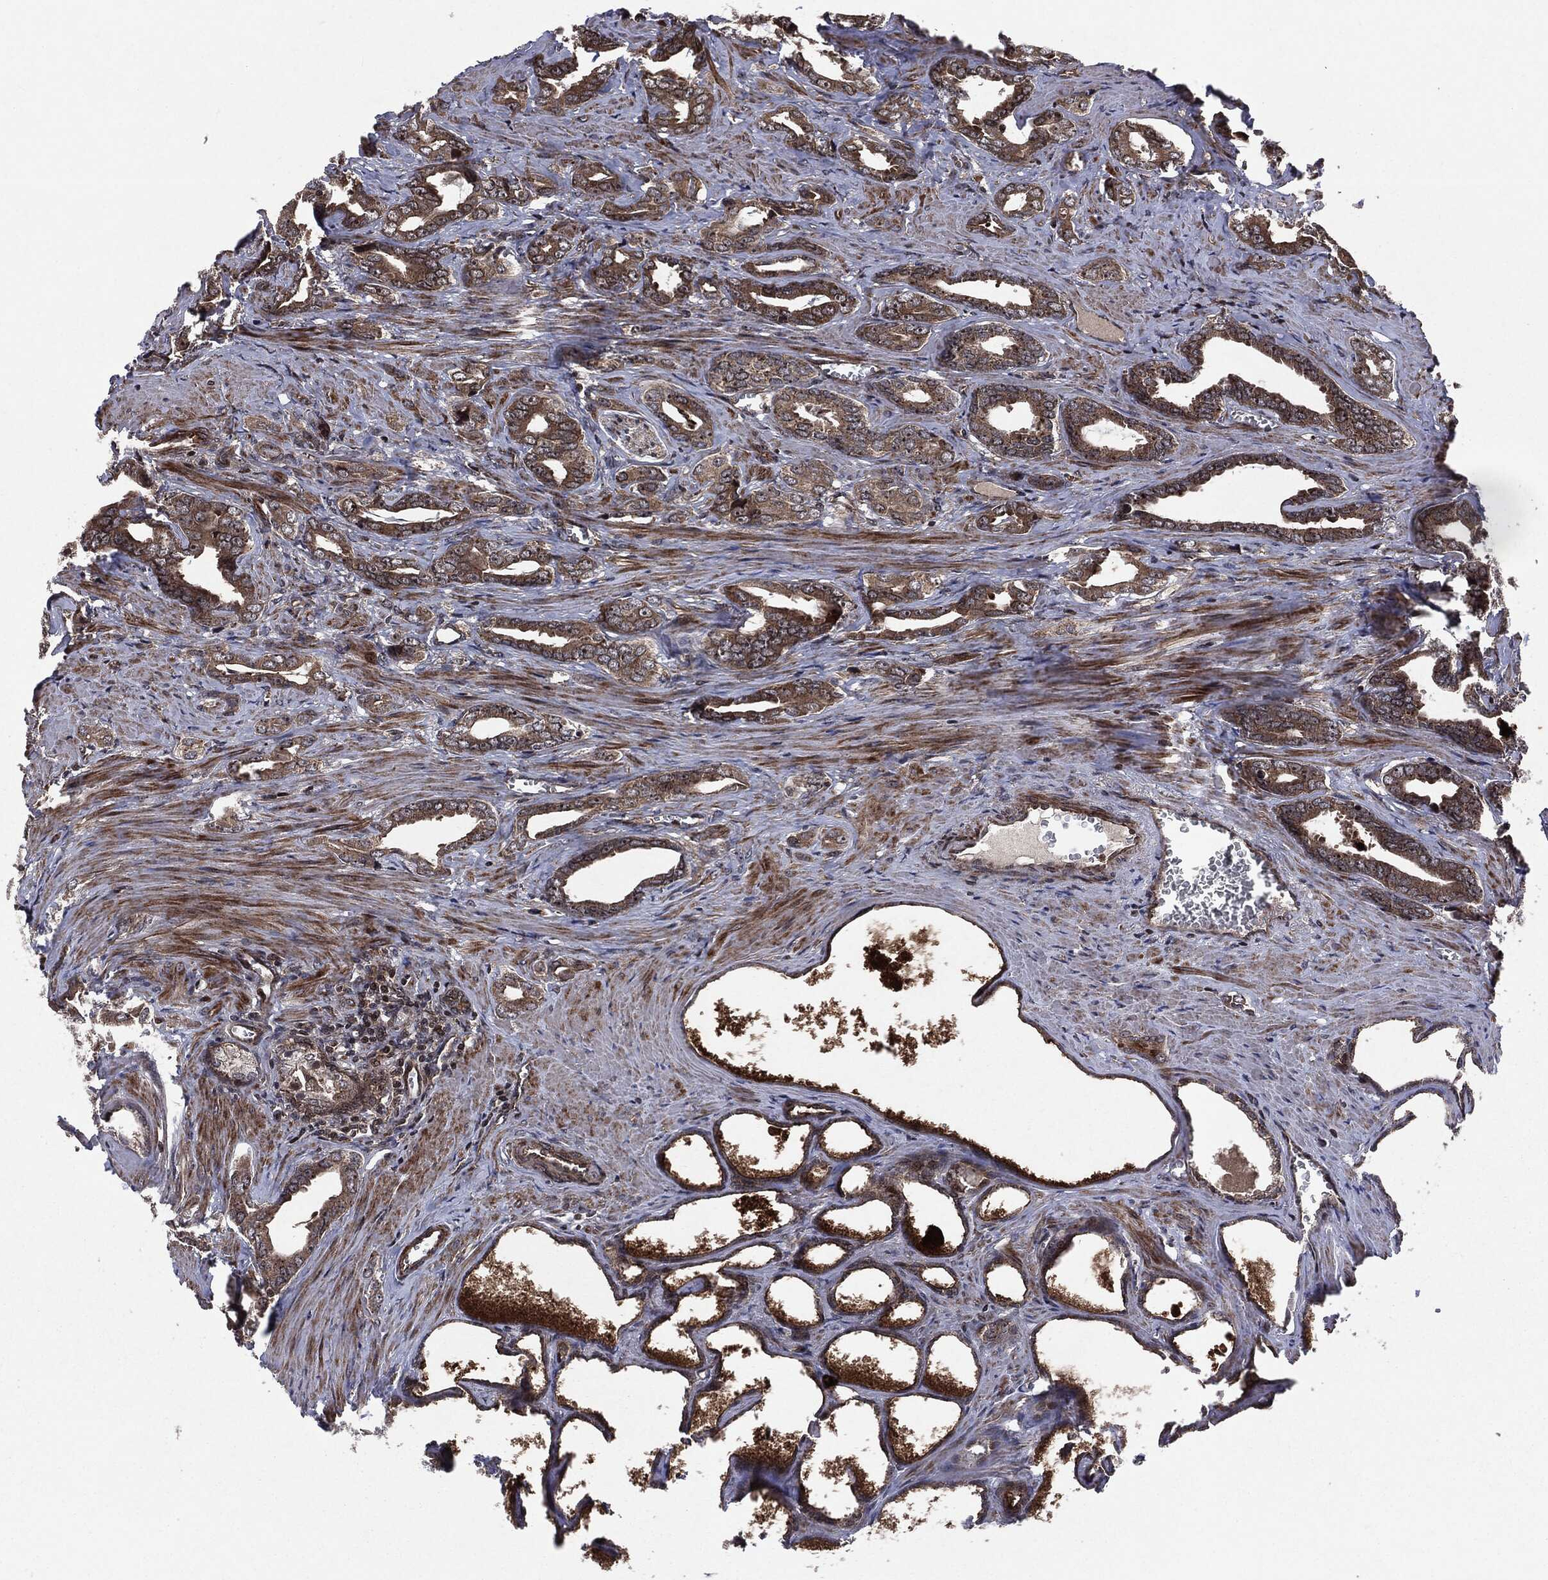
{"staining": {"intensity": "moderate", "quantity": ">75%", "location": "cytoplasmic/membranous"}, "tissue": "prostate cancer", "cell_type": "Tumor cells", "image_type": "cancer", "snomed": [{"axis": "morphology", "description": "Adenocarcinoma, NOS"}, {"axis": "topography", "description": "Prostate"}], "caption": "Immunohistochemistry (IHC) (DAB) staining of human adenocarcinoma (prostate) exhibits moderate cytoplasmic/membranous protein staining in approximately >75% of tumor cells.", "gene": "CARD6", "patient": {"sex": "male", "age": 66}}